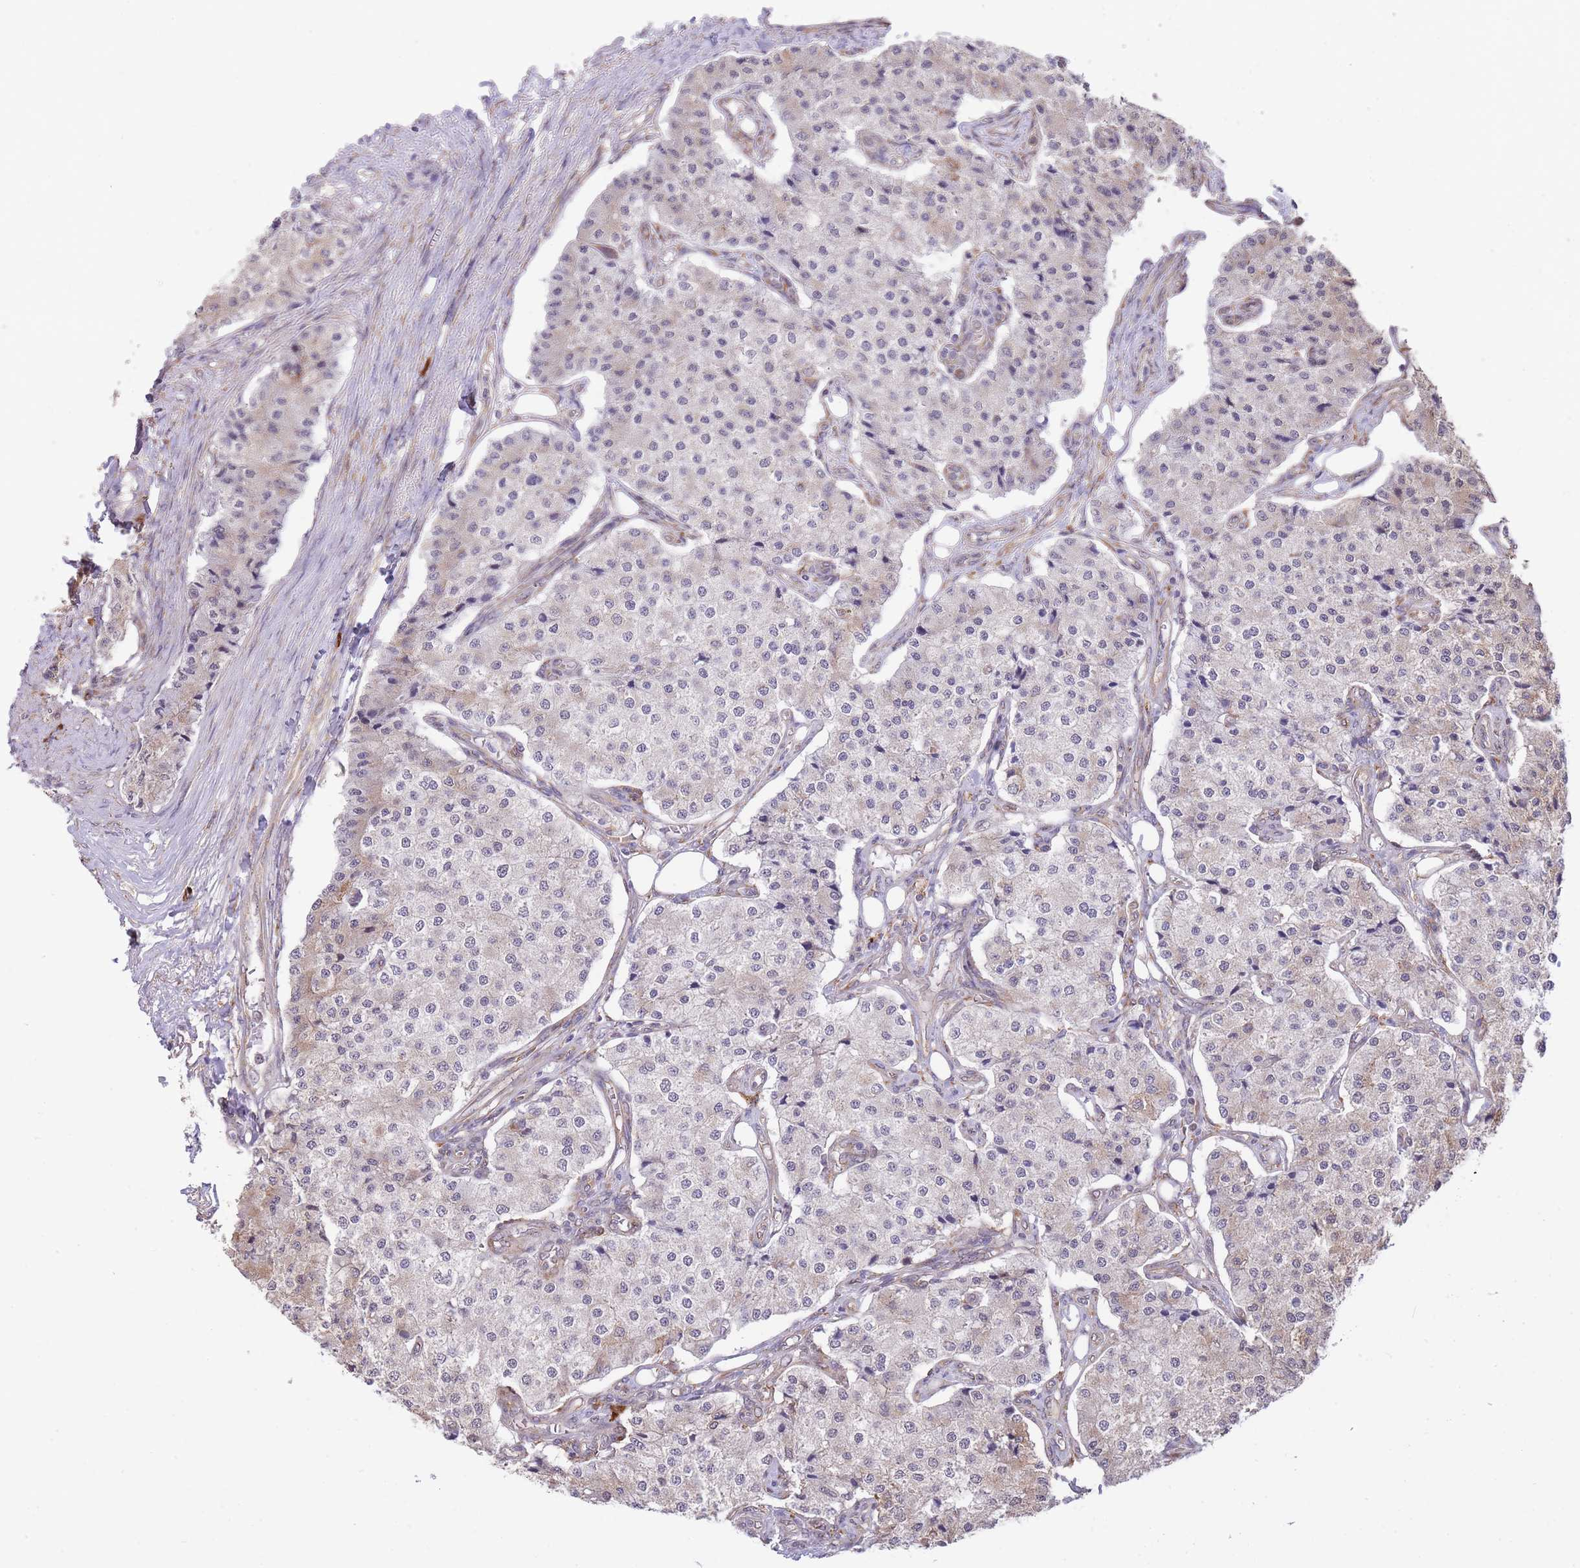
{"staining": {"intensity": "weak", "quantity": "<25%", "location": "cytoplasmic/membranous"}, "tissue": "carcinoid", "cell_type": "Tumor cells", "image_type": "cancer", "snomed": [{"axis": "morphology", "description": "Carcinoid, malignant, NOS"}, {"axis": "topography", "description": "Colon"}], "caption": "Immunohistochemistry of malignant carcinoid displays no staining in tumor cells. (Stains: DAB (3,3'-diaminobenzidine) immunohistochemistry with hematoxylin counter stain, Microscopy: brightfield microscopy at high magnification).", "gene": "EXOSC8", "patient": {"sex": "female", "age": 52}}